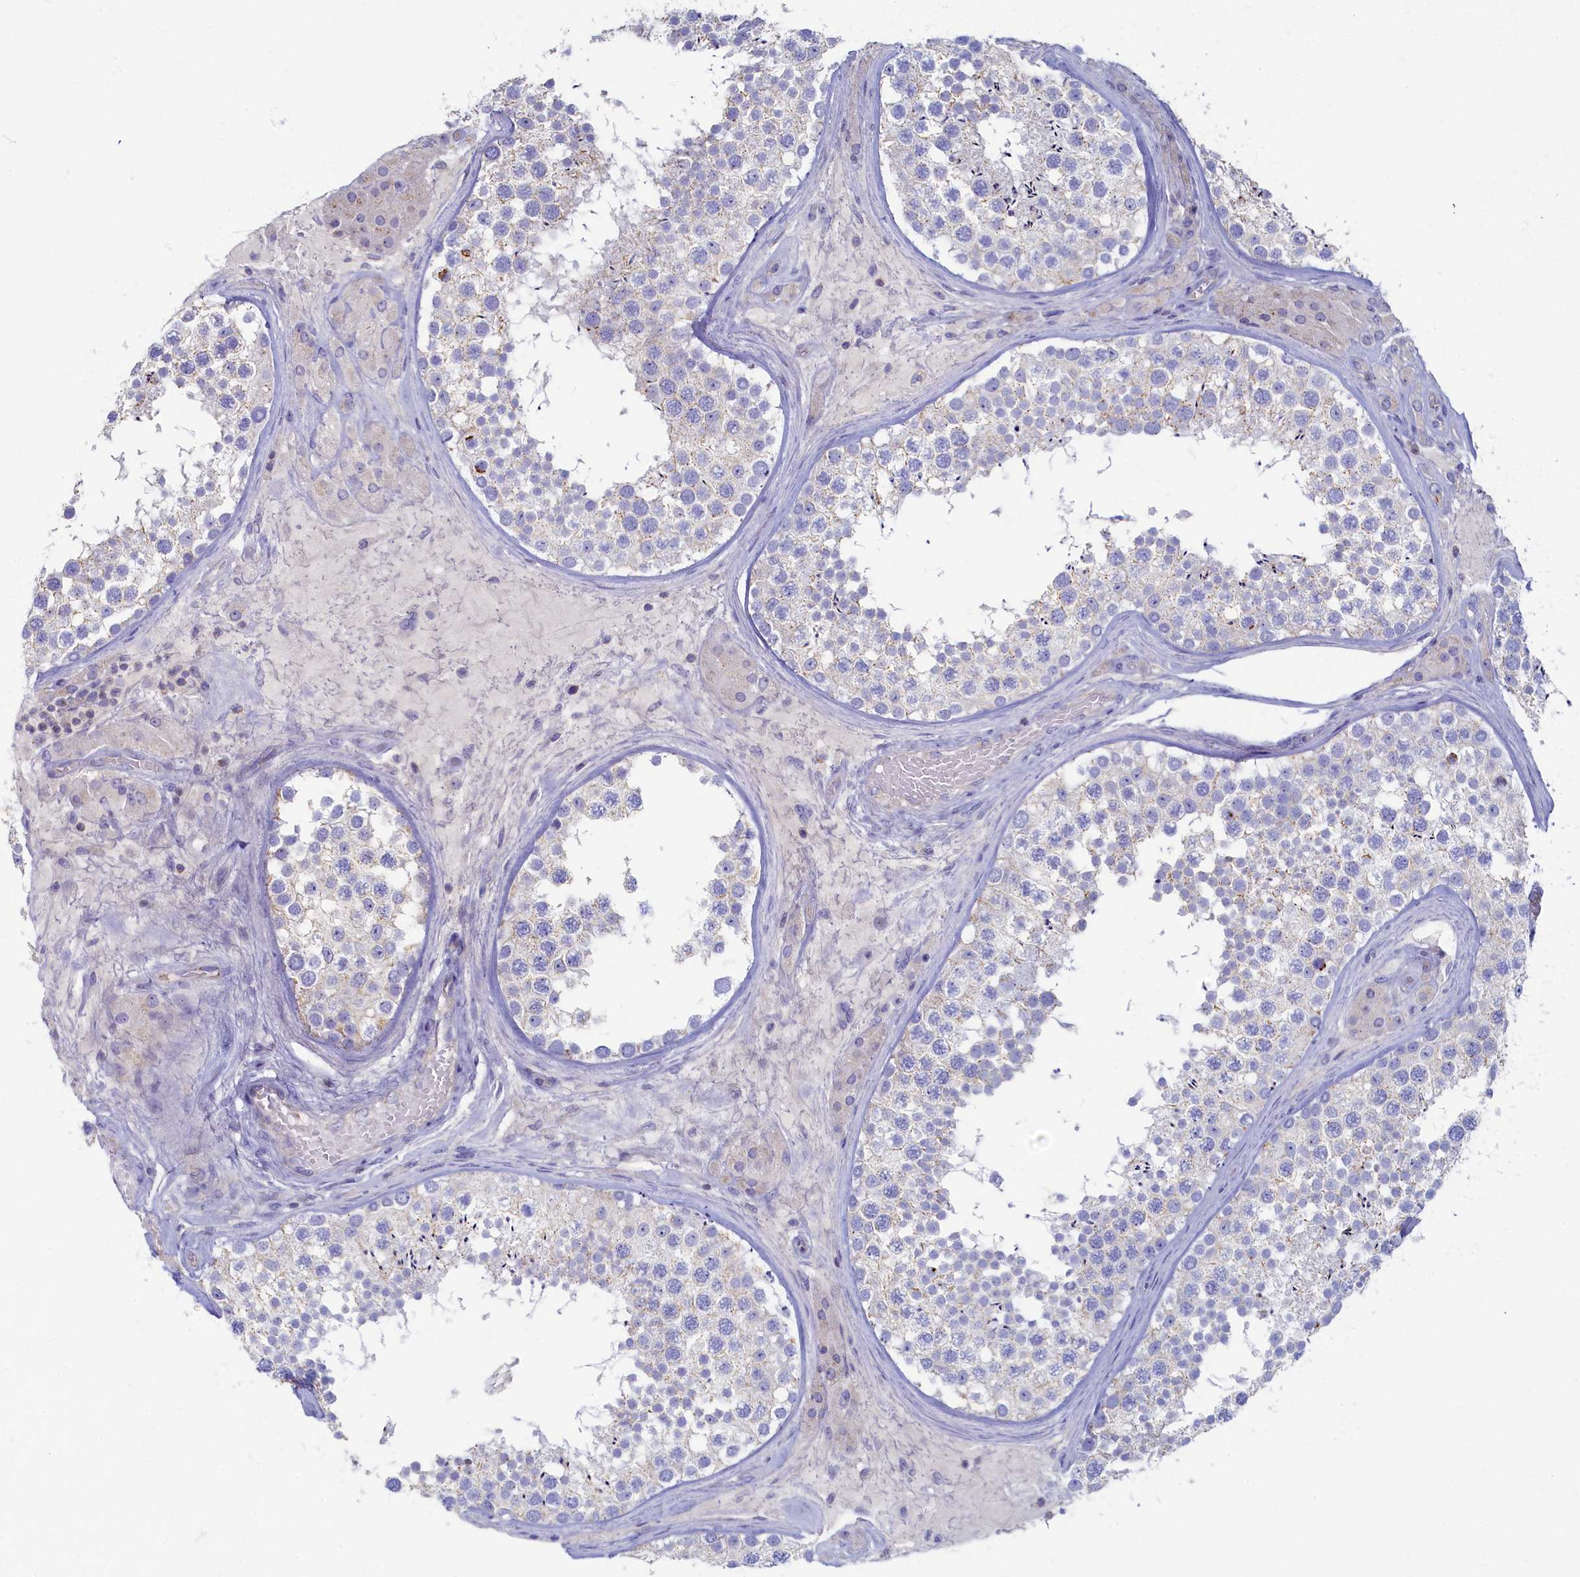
{"staining": {"intensity": "negative", "quantity": "none", "location": "none"}, "tissue": "testis", "cell_type": "Cells in seminiferous ducts", "image_type": "normal", "snomed": [{"axis": "morphology", "description": "Normal tissue, NOS"}, {"axis": "topography", "description": "Testis"}], "caption": "A high-resolution micrograph shows immunohistochemistry staining of benign testis, which exhibits no significant positivity in cells in seminiferous ducts. Brightfield microscopy of immunohistochemistry stained with DAB (3,3'-diaminobenzidine) (brown) and hematoxylin (blue), captured at high magnification.", "gene": "OCIAD2", "patient": {"sex": "male", "age": 46}}